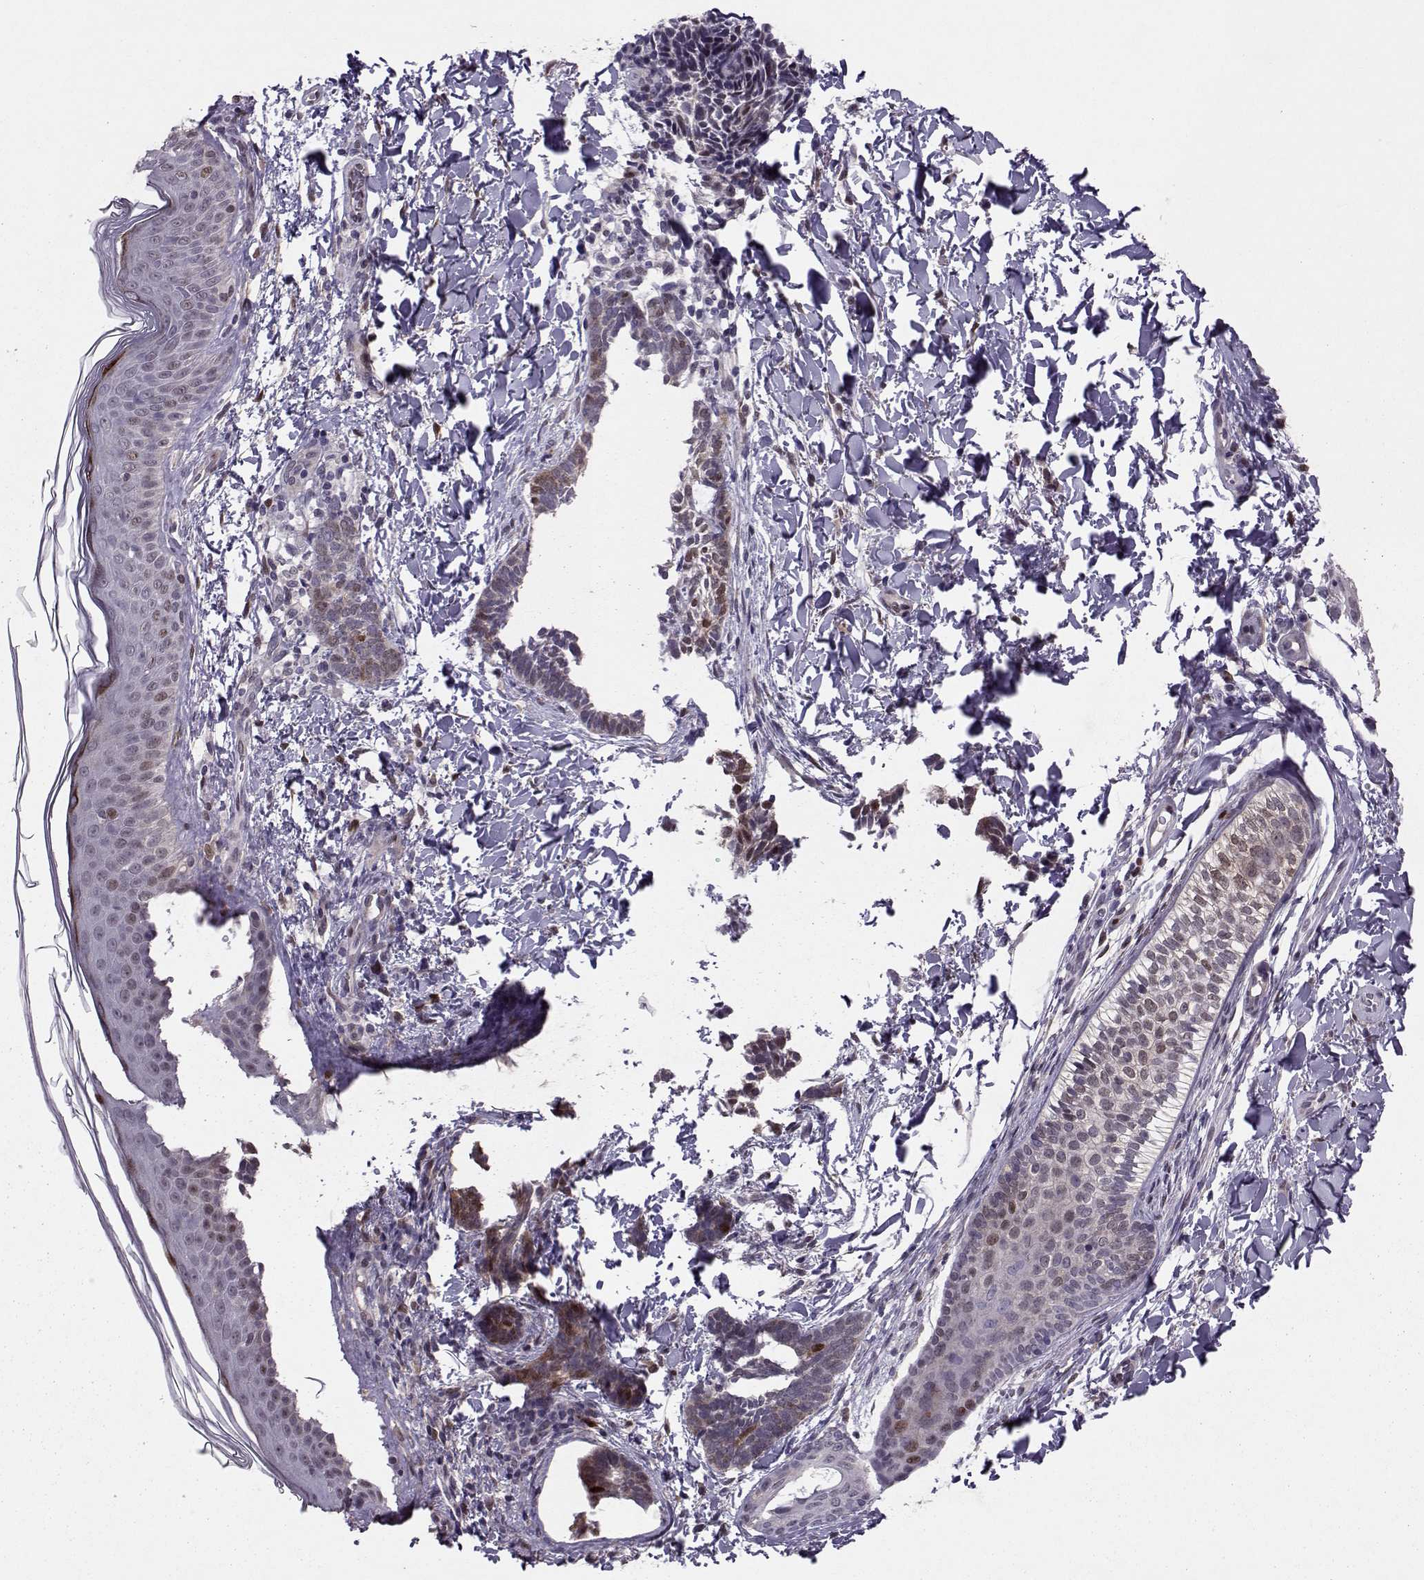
{"staining": {"intensity": "weak", "quantity": "25%-75%", "location": "nuclear"}, "tissue": "skin cancer", "cell_type": "Tumor cells", "image_type": "cancer", "snomed": [{"axis": "morphology", "description": "Normal tissue, NOS"}, {"axis": "morphology", "description": "Basal cell carcinoma"}, {"axis": "topography", "description": "Skin"}], "caption": "The immunohistochemical stain labels weak nuclear expression in tumor cells of skin cancer (basal cell carcinoma) tissue.", "gene": "CDK4", "patient": {"sex": "male", "age": 46}}